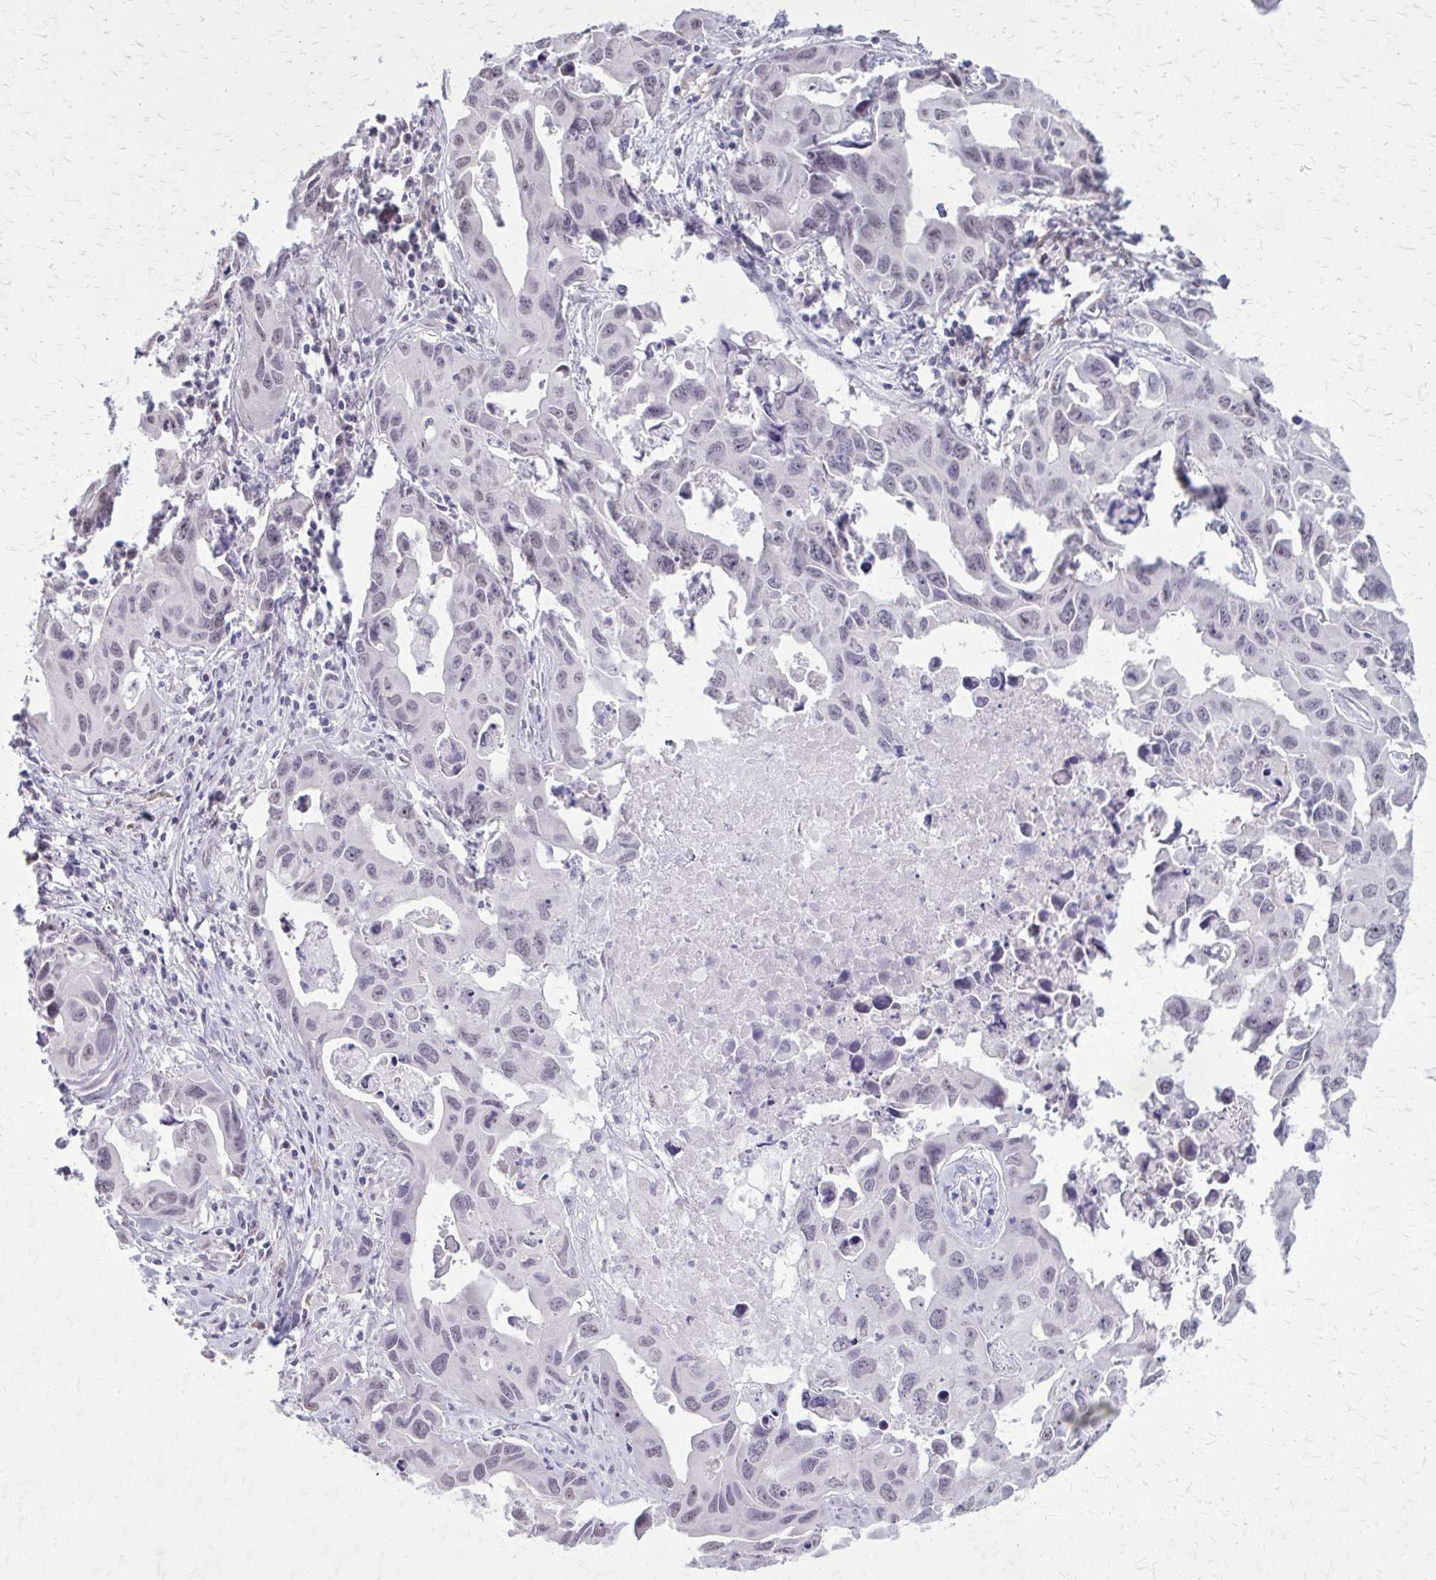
{"staining": {"intensity": "negative", "quantity": "none", "location": "none"}, "tissue": "lung cancer", "cell_type": "Tumor cells", "image_type": "cancer", "snomed": [{"axis": "morphology", "description": "Adenocarcinoma, NOS"}, {"axis": "topography", "description": "Lung"}], "caption": "An image of lung cancer (adenocarcinoma) stained for a protein reveals no brown staining in tumor cells.", "gene": "PLCB1", "patient": {"sex": "male", "age": 64}}